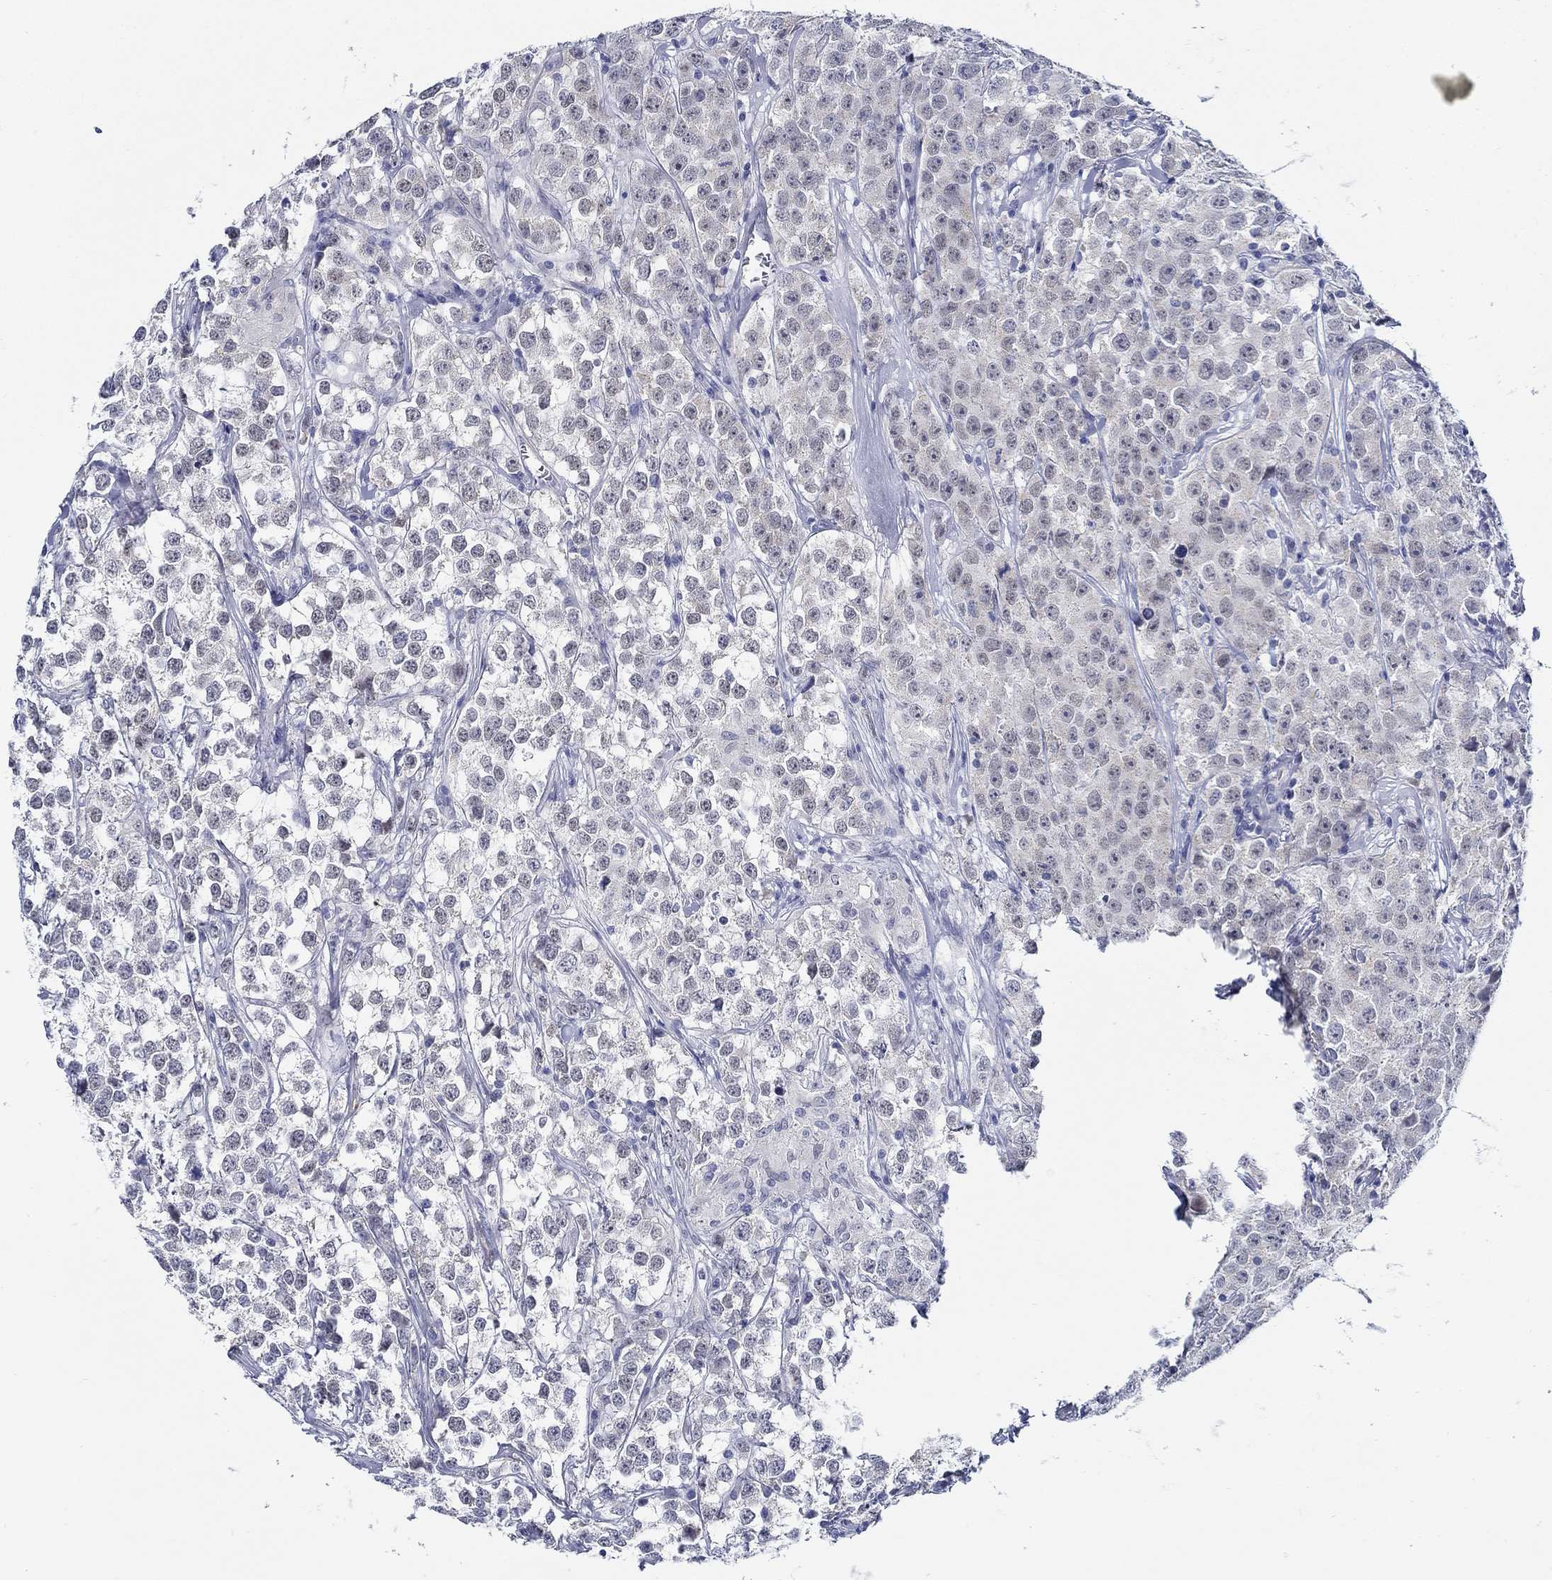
{"staining": {"intensity": "negative", "quantity": "none", "location": "none"}, "tissue": "testis cancer", "cell_type": "Tumor cells", "image_type": "cancer", "snomed": [{"axis": "morphology", "description": "Seminoma, NOS"}, {"axis": "topography", "description": "Testis"}], "caption": "Tumor cells show no significant protein staining in testis cancer.", "gene": "MC2R", "patient": {"sex": "male", "age": 59}}